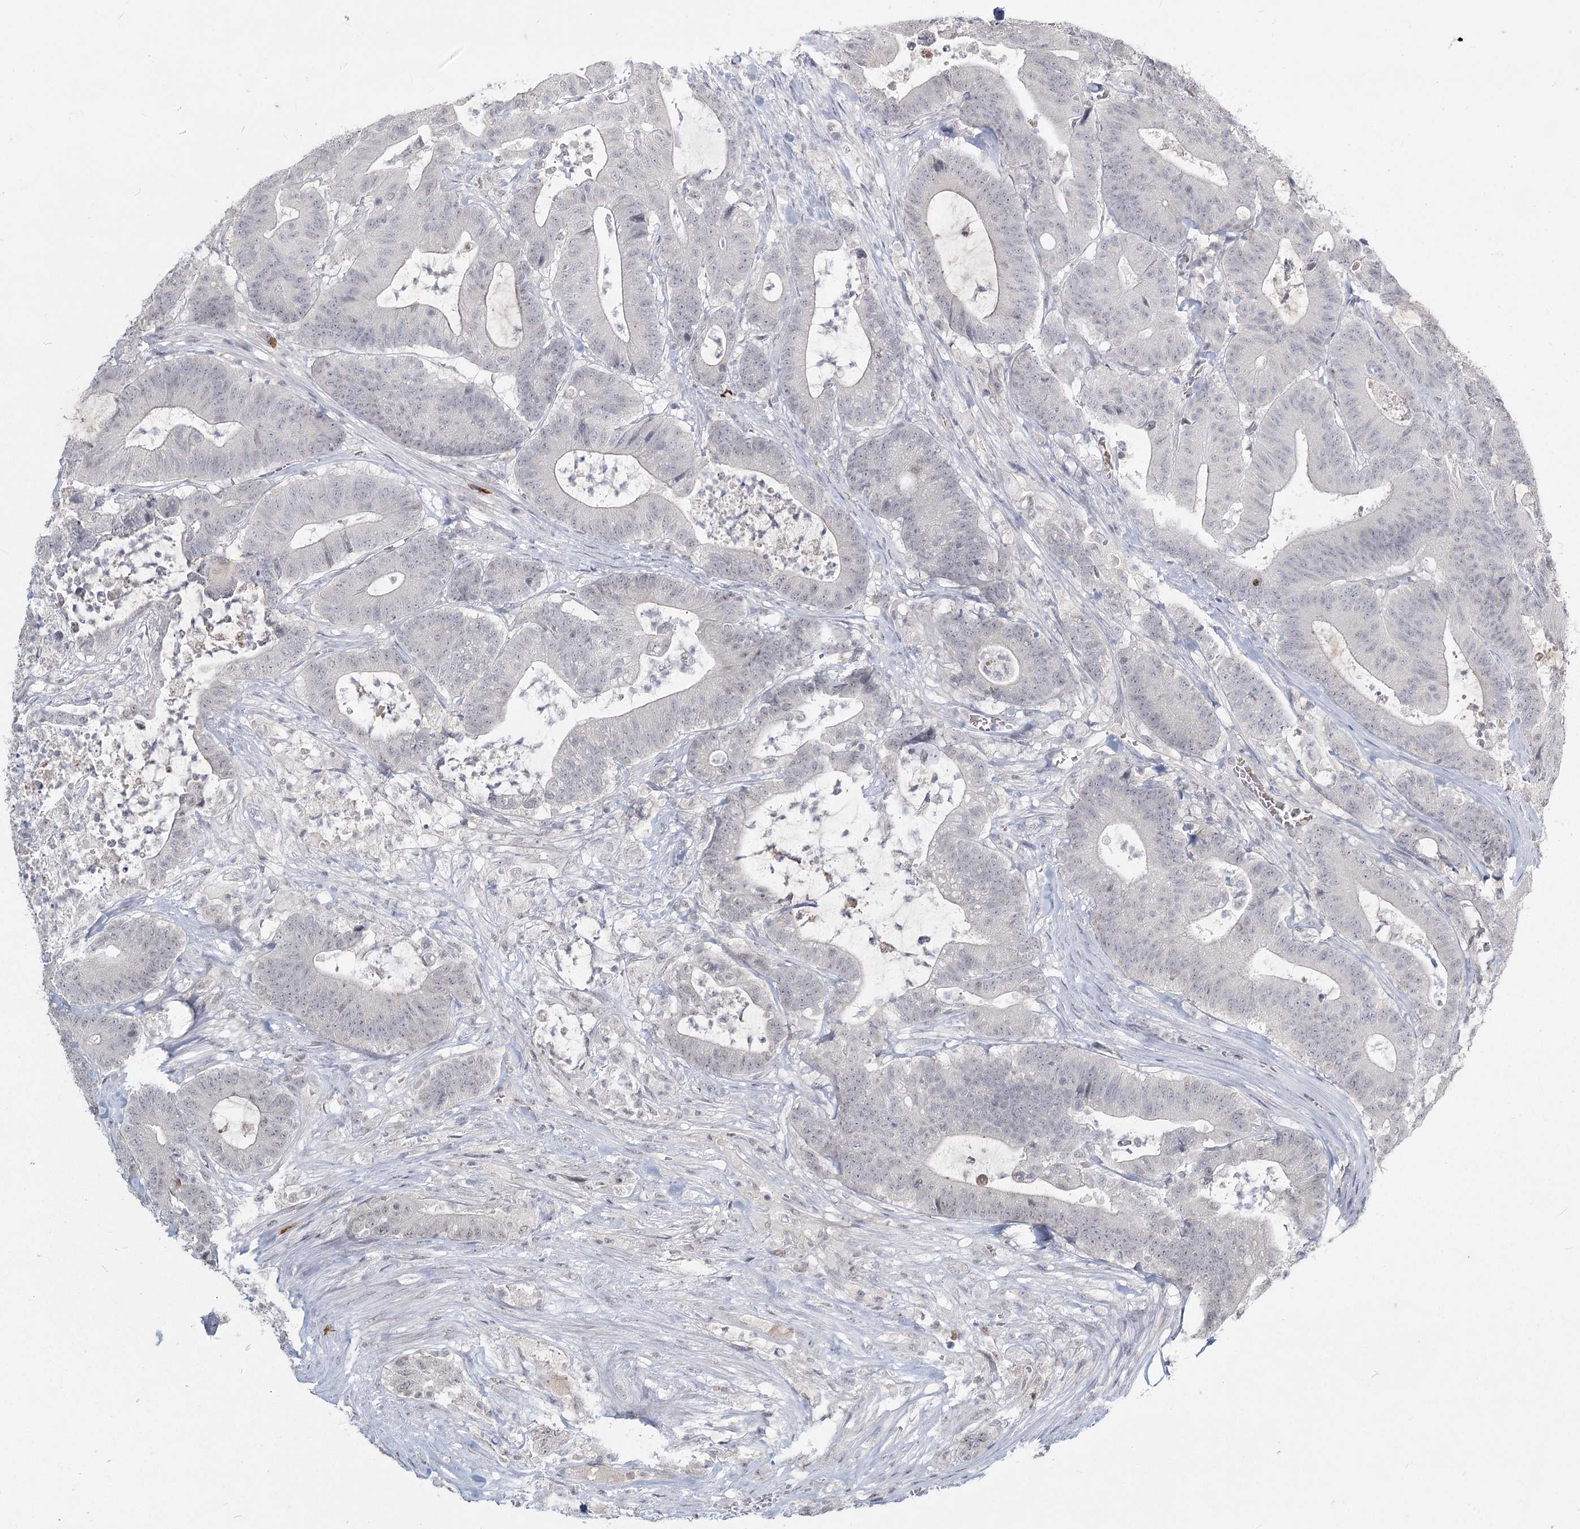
{"staining": {"intensity": "negative", "quantity": "none", "location": "none"}, "tissue": "colorectal cancer", "cell_type": "Tumor cells", "image_type": "cancer", "snomed": [{"axis": "morphology", "description": "Adenocarcinoma, NOS"}, {"axis": "topography", "description": "Colon"}], "caption": "The photomicrograph shows no significant positivity in tumor cells of colorectal cancer.", "gene": "LY6G5C", "patient": {"sex": "female", "age": 84}}